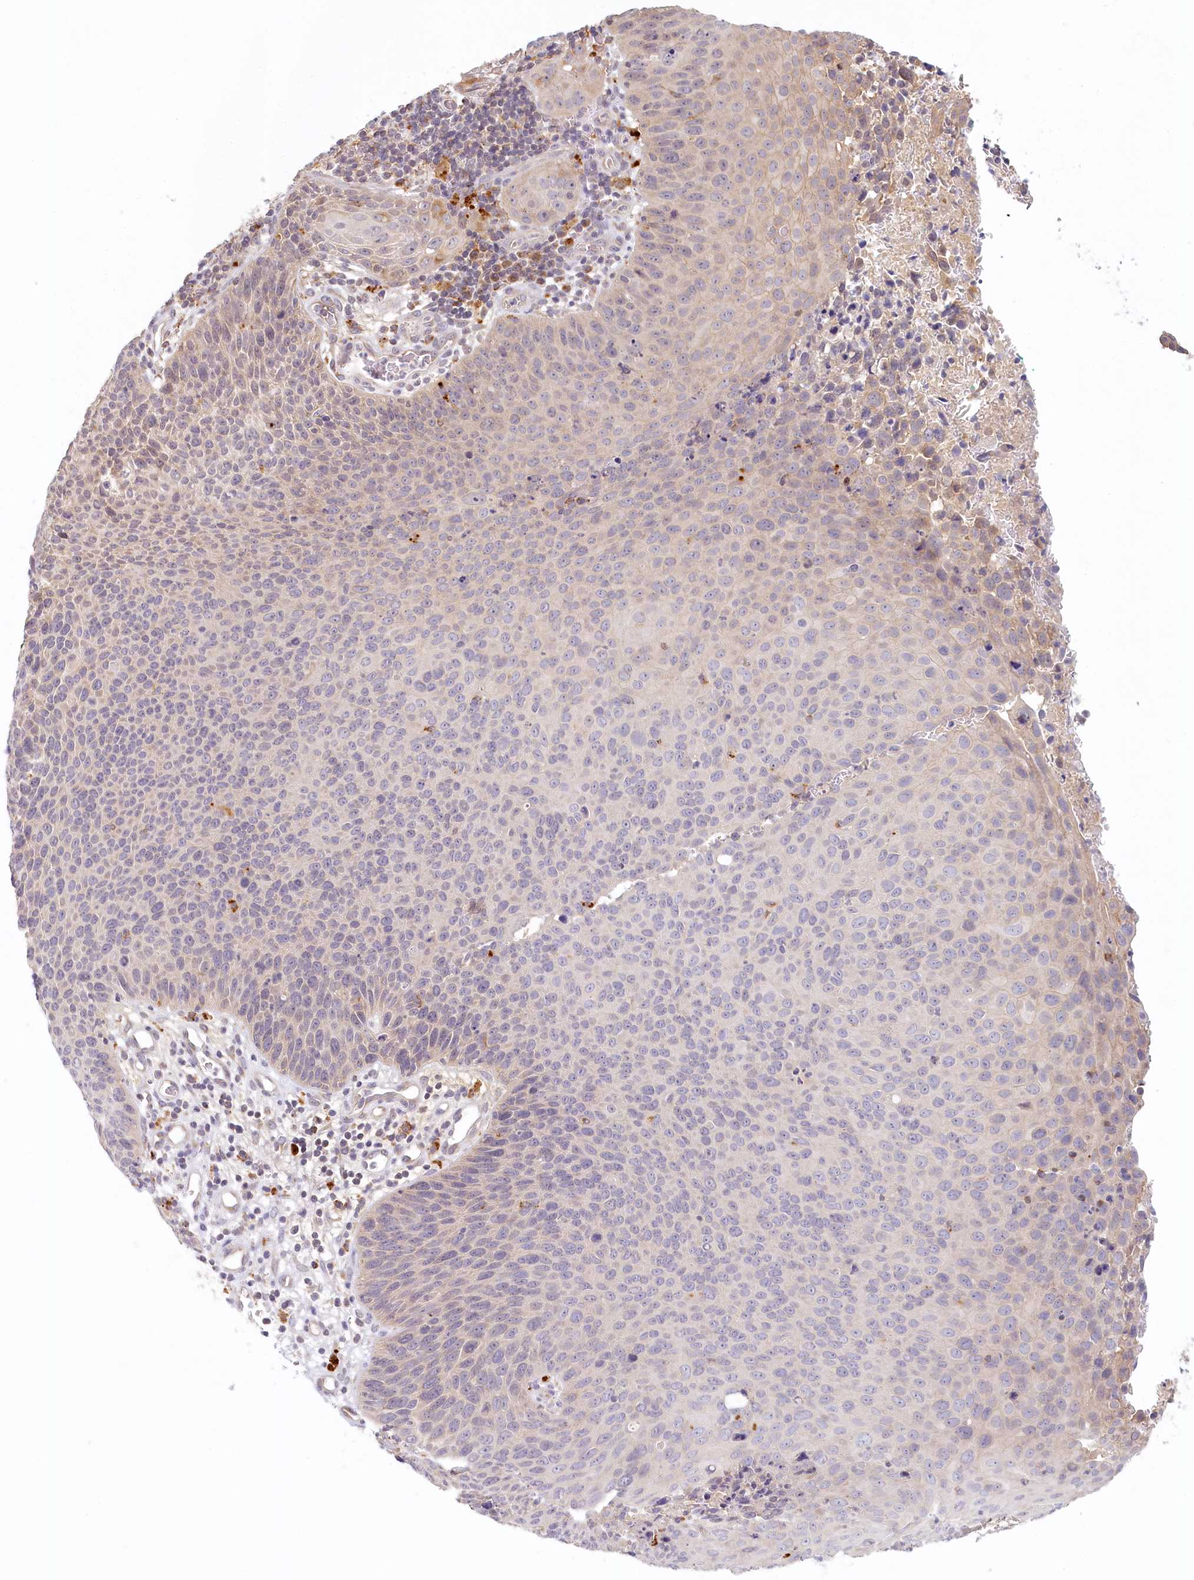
{"staining": {"intensity": "negative", "quantity": "none", "location": "none"}, "tissue": "cervical cancer", "cell_type": "Tumor cells", "image_type": "cancer", "snomed": [{"axis": "morphology", "description": "Squamous cell carcinoma, NOS"}, {"axis": "topography", "description": "Cervix"}], "caption": "Immunohistochemistry (IHC) photomicrograph of neoplastic tissue: squamous cell carcinoma (cervical) stained with DAB displays no significant protein staining in tumor cells.", "gene": "VSIG1", "patient": {"sex": "female", "age": 55}}